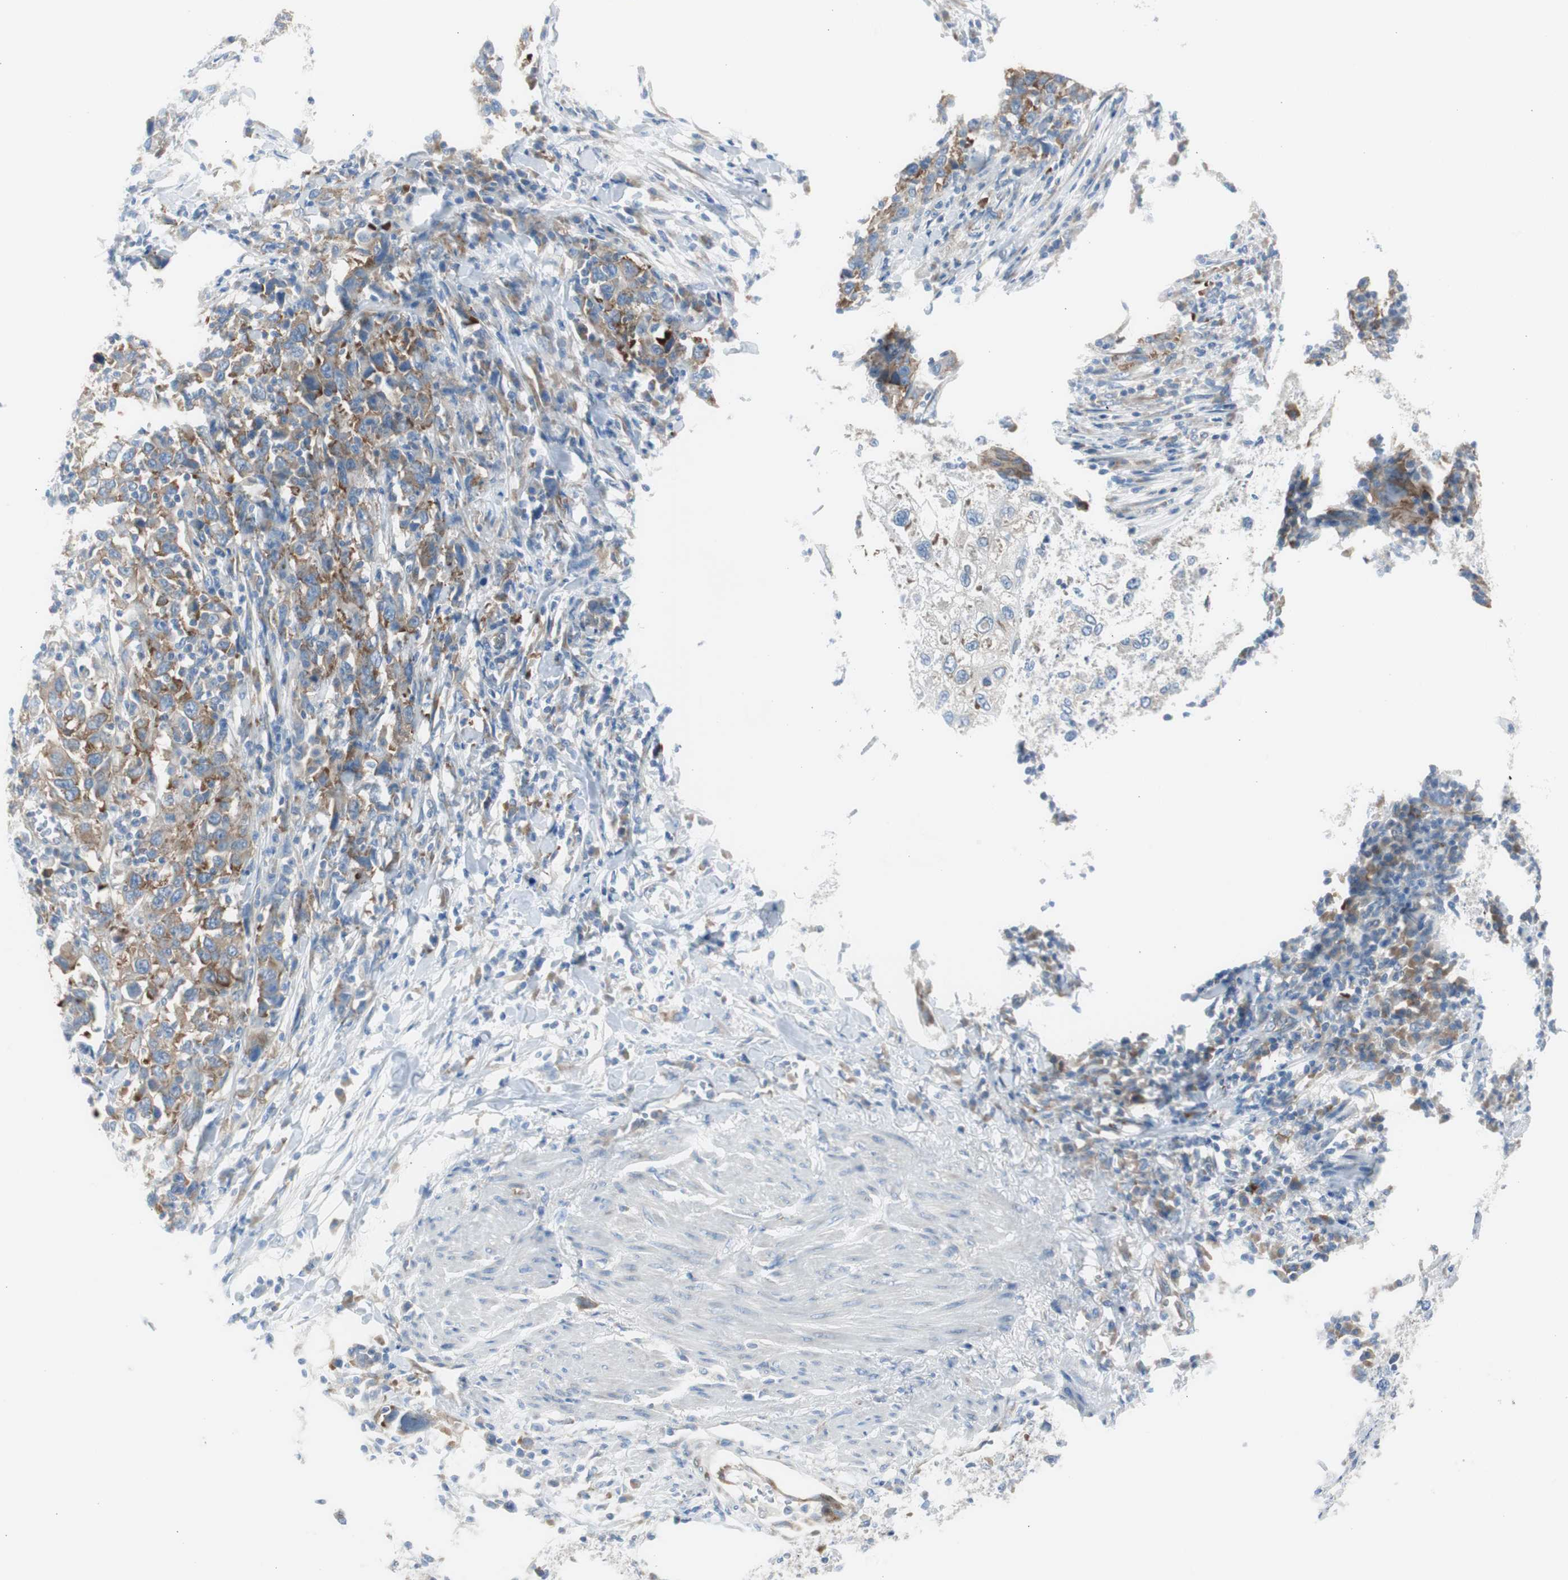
{"staining": {"intensity": "moderate", "quantity": ">75%", "location": "cytoplasmic/membranous"}, "tissue": "urothelial cancer", "cell_type": "Tumor cells", "image_type": "cancer", "snomed": [{"axis": "morphology", "description": "Urothelial carcinoma, High grade"}, {"axis": "topography", "description": "Urinary bladder"}], "caption": "Human high-grade urothelial carcinoma stained for a protein (brown) exhibits moderate cytoplasmic/membranous positive staining in approximately >75% of tumor cells.", "gene": "RPS12", "patient": {"sex": "male", "age": 61}}